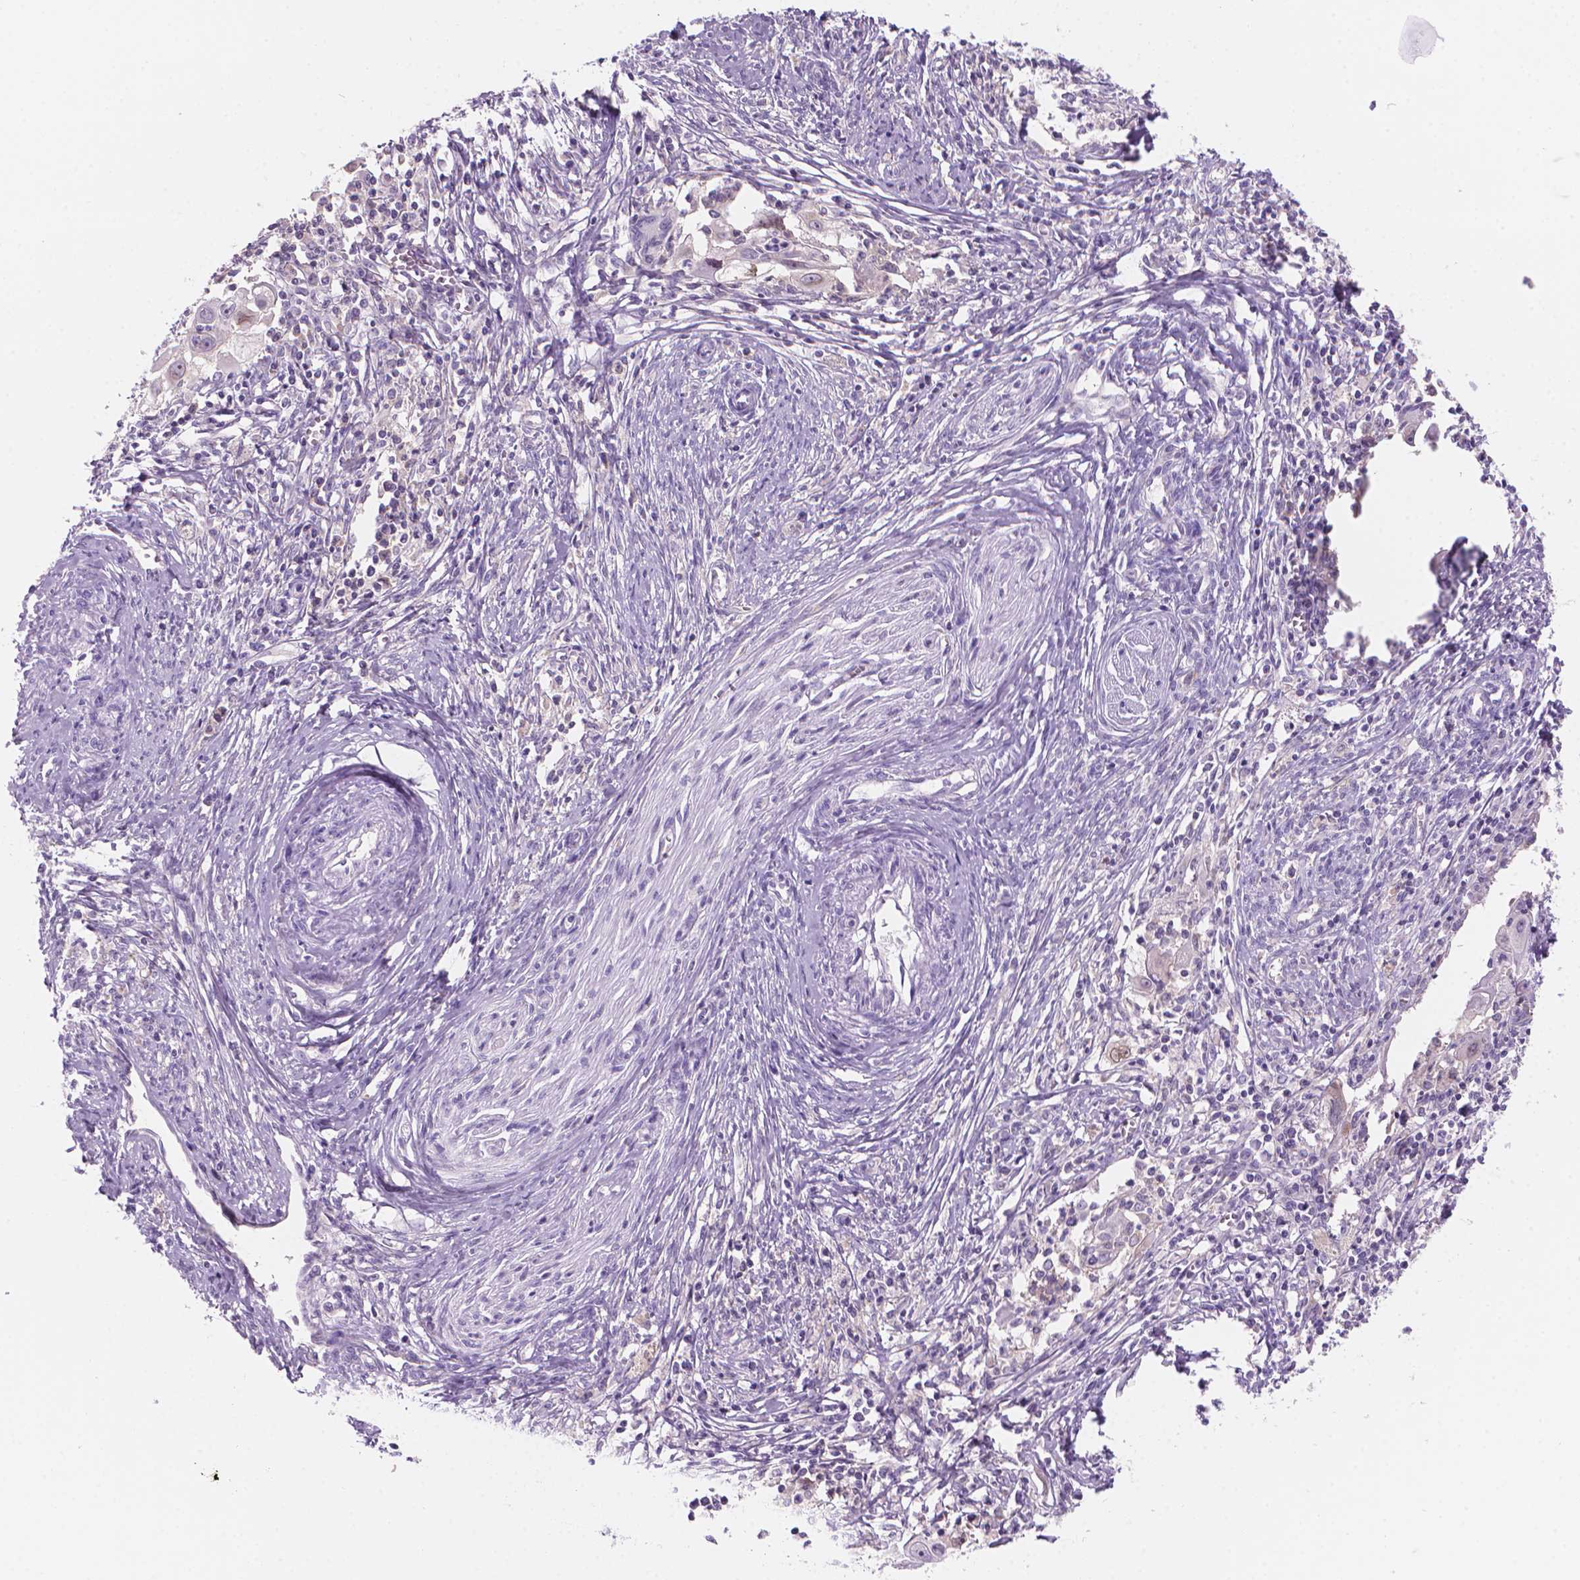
{"staining": {"intensity": "negative", "quantity": "none", "location": "none"}, "tissue": "cervical cancer", "cell_type": "Tumor cells", "image_type": "cancer", "snomed": [{"axis": "morphology", "description": "Squamous cell carcinoma, NOS"}, {"axis": "topography", "description": "Cervix"}], "caption": "DAB (3,3'-diaminobenzidine) immunohistochemical staining of human cervical cancer (squamous cell carcinoma) exhibits no significant positivity in tumor cells.", "gene": "ENSG00000187186", "patient": {"sex": "female", "age": 30}}